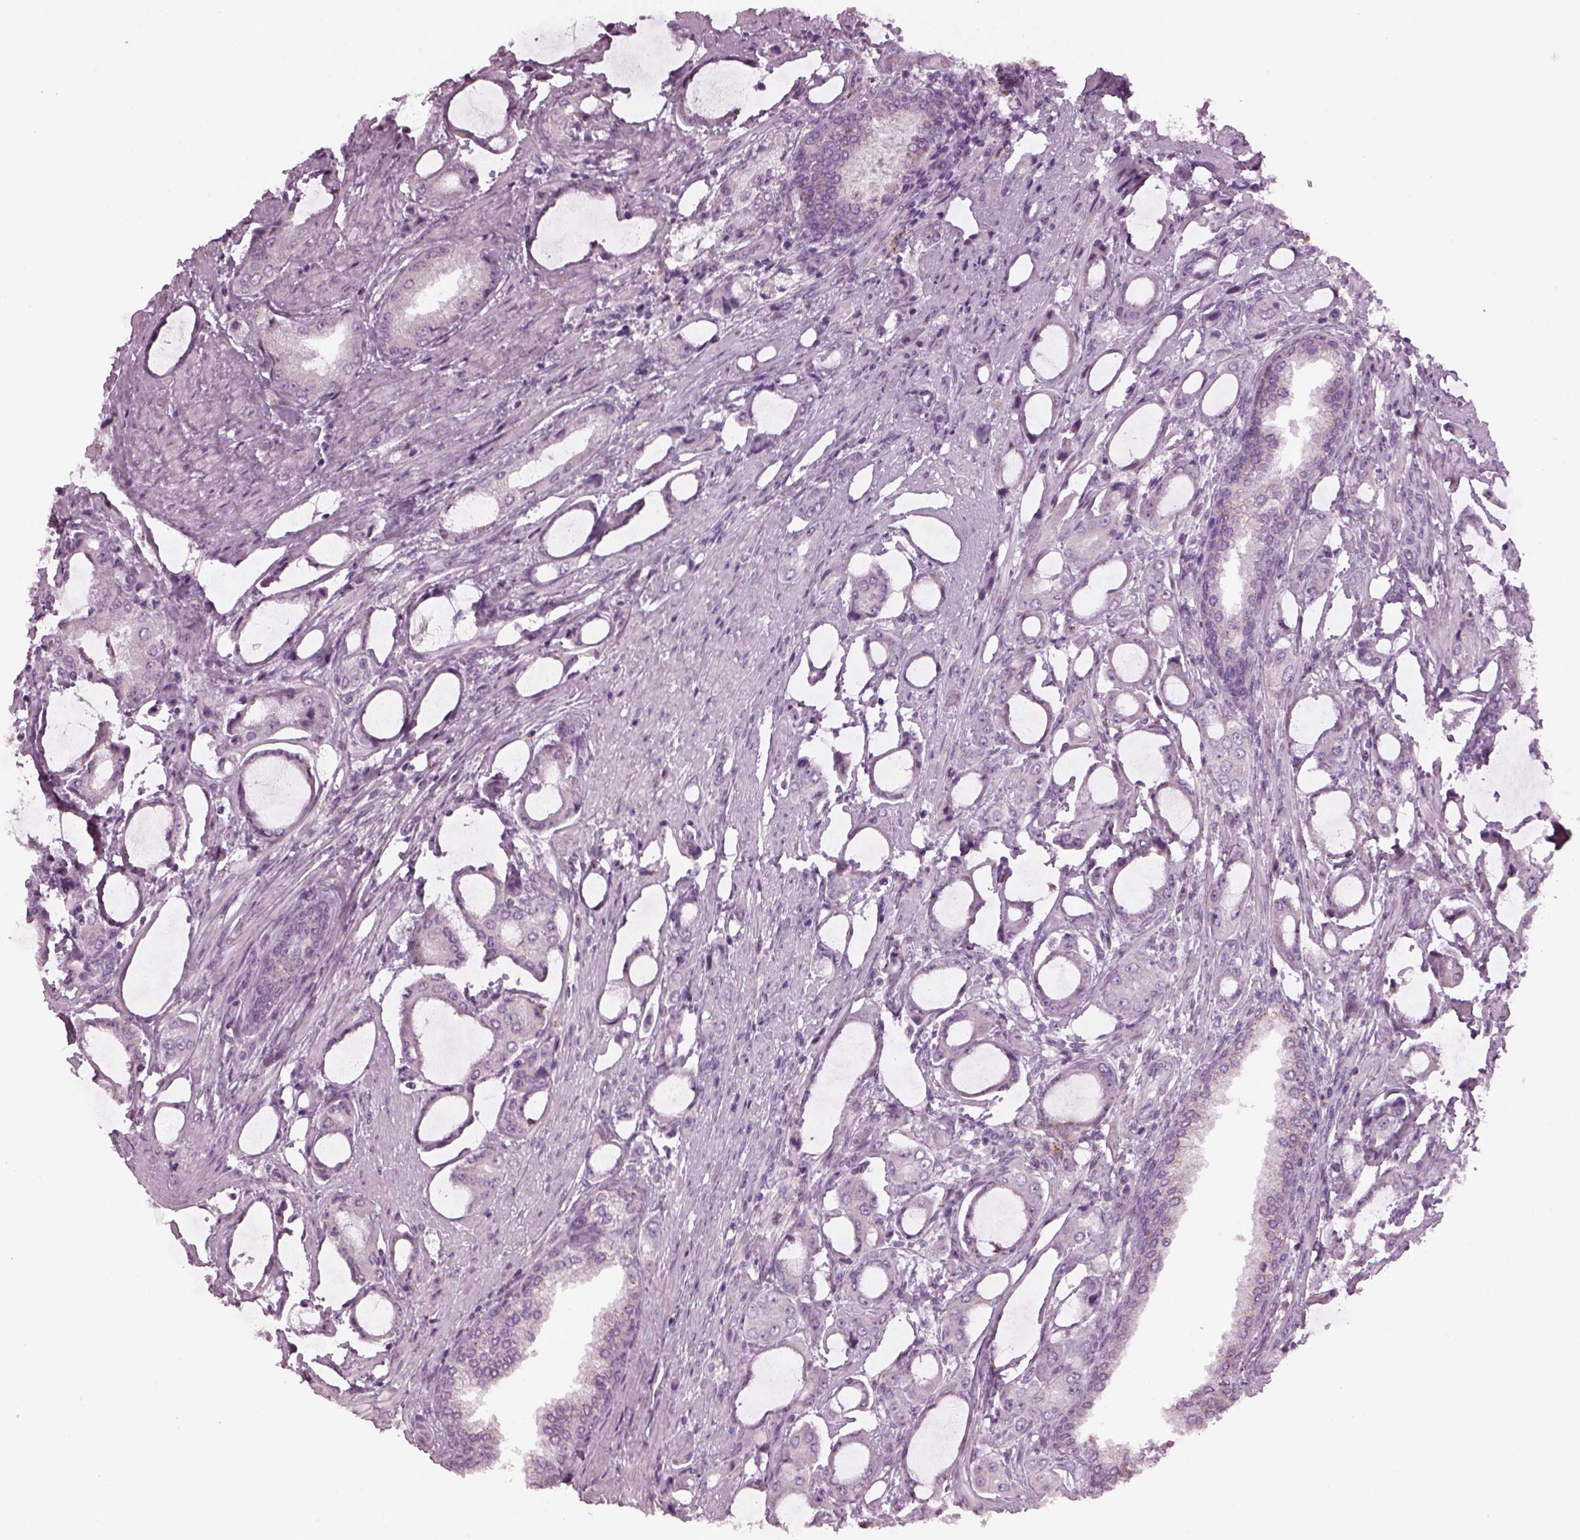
{"staining": {"intensity": "negative", "quantity": "none", "location": "none"}, "tissue": "prostate cancer", "cell_type": "Tumor cells", "image_type": "cancer", "snomed": [{"axis": "morphology", "description": "Adenocarcinoma, NOS"}, {"axis": "topography", "description": "Prostate"}], "caption": "Human prostate cancer stained for a protein using IHC demonstrates no staining in tumor cells.", "gene": "TMEM231", "patient": {"sex": "male", "age": 63}}